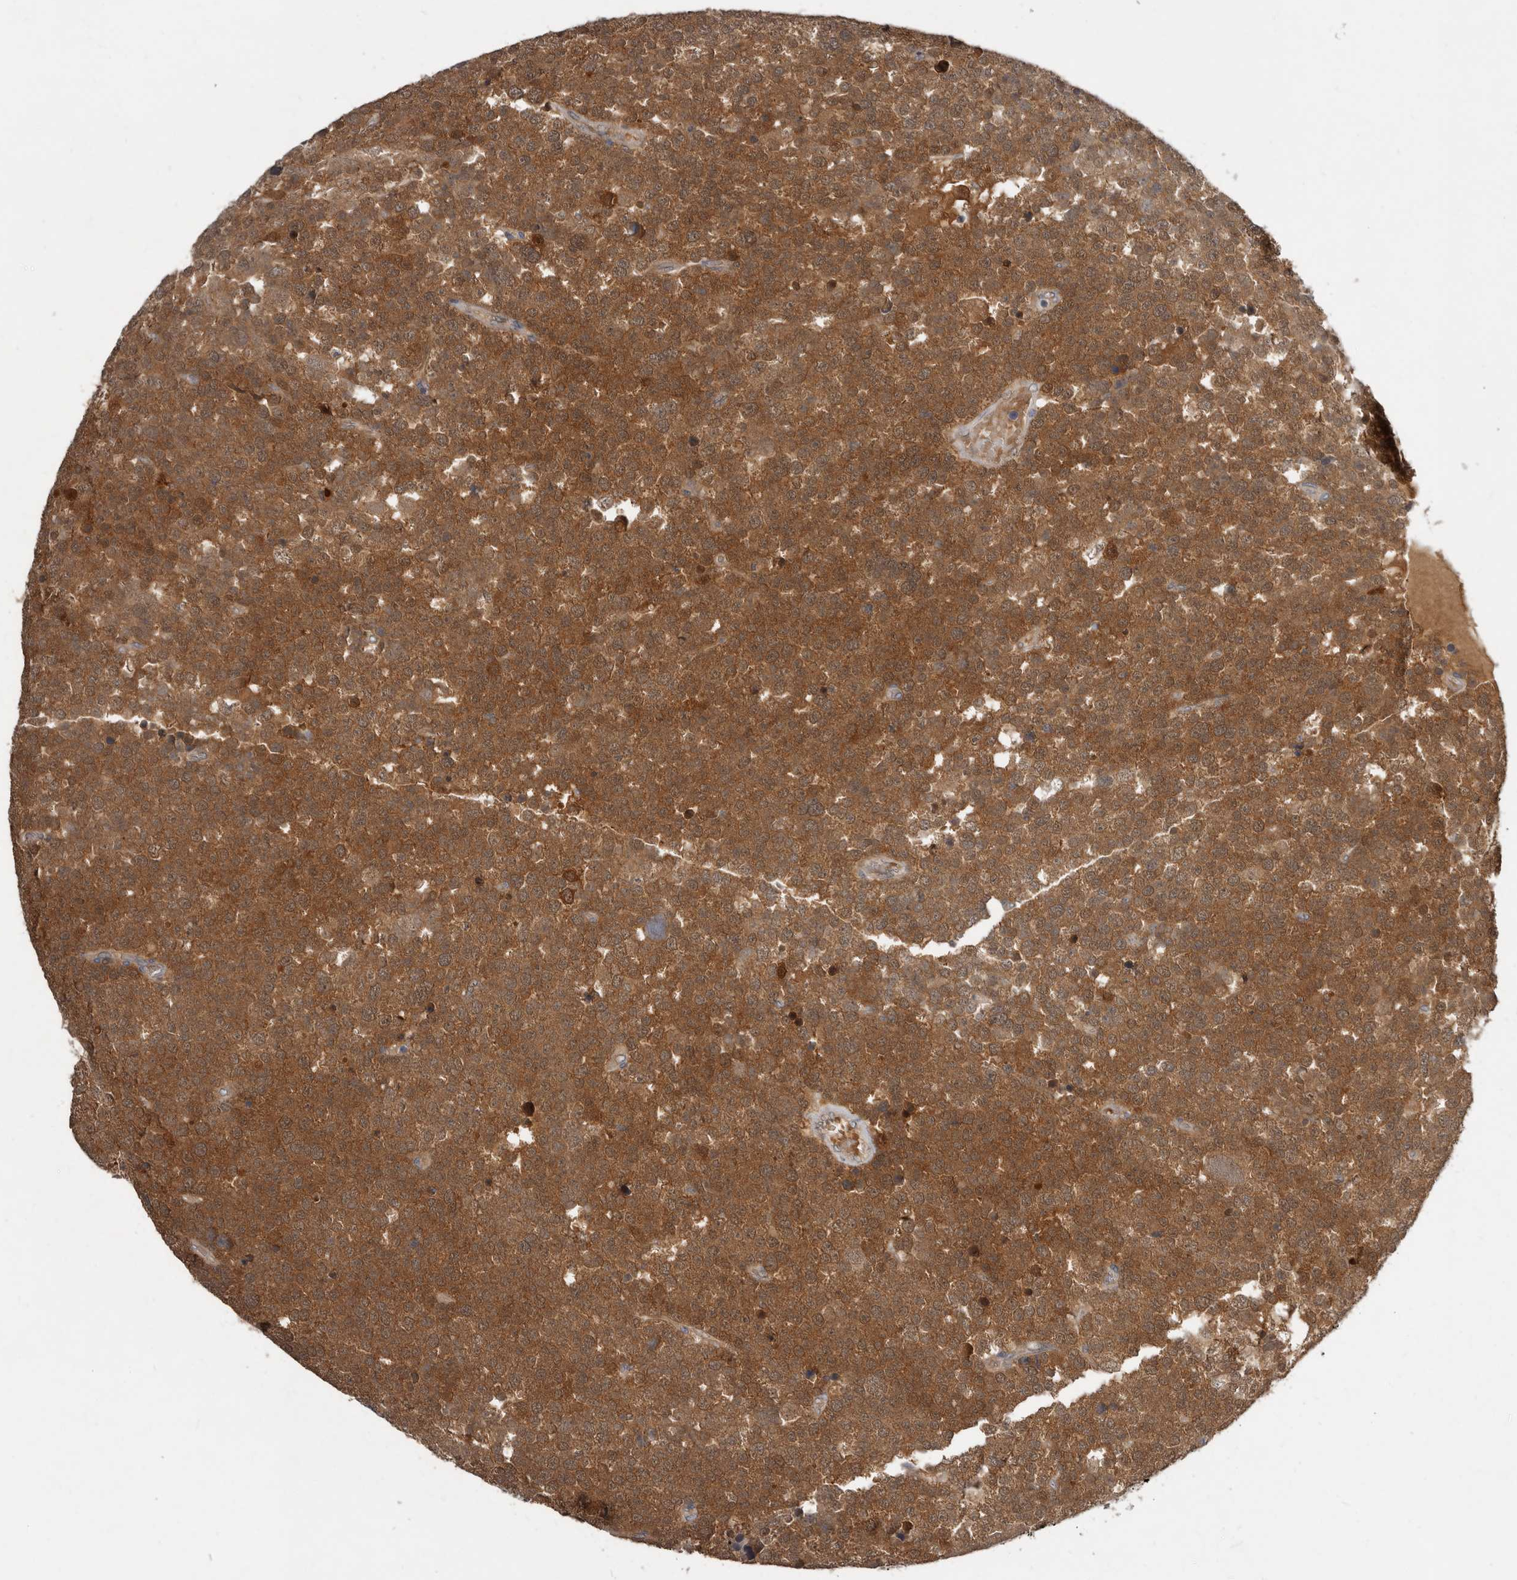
{"staining": {"intensity": "moderate", "quantity": ">75%", "location": "cytoplasmic/membranous"}, "tissue": "testis cancer", "cell_type": "Tumor cells", "image_type": "cancer", "snomed": [{"axis": "morphology", "description": "Seminoma, NOS"}, {"axis": "topography", "description": "Testis"}], "caption": "This is a histology image of immunohistochemistry staining of testis seminoma, which shows moderate staining in the cytoplasmic/membranous of tumor cells.", "gene": "RBKS", "patient": {"sex": "male", "age": 71}}